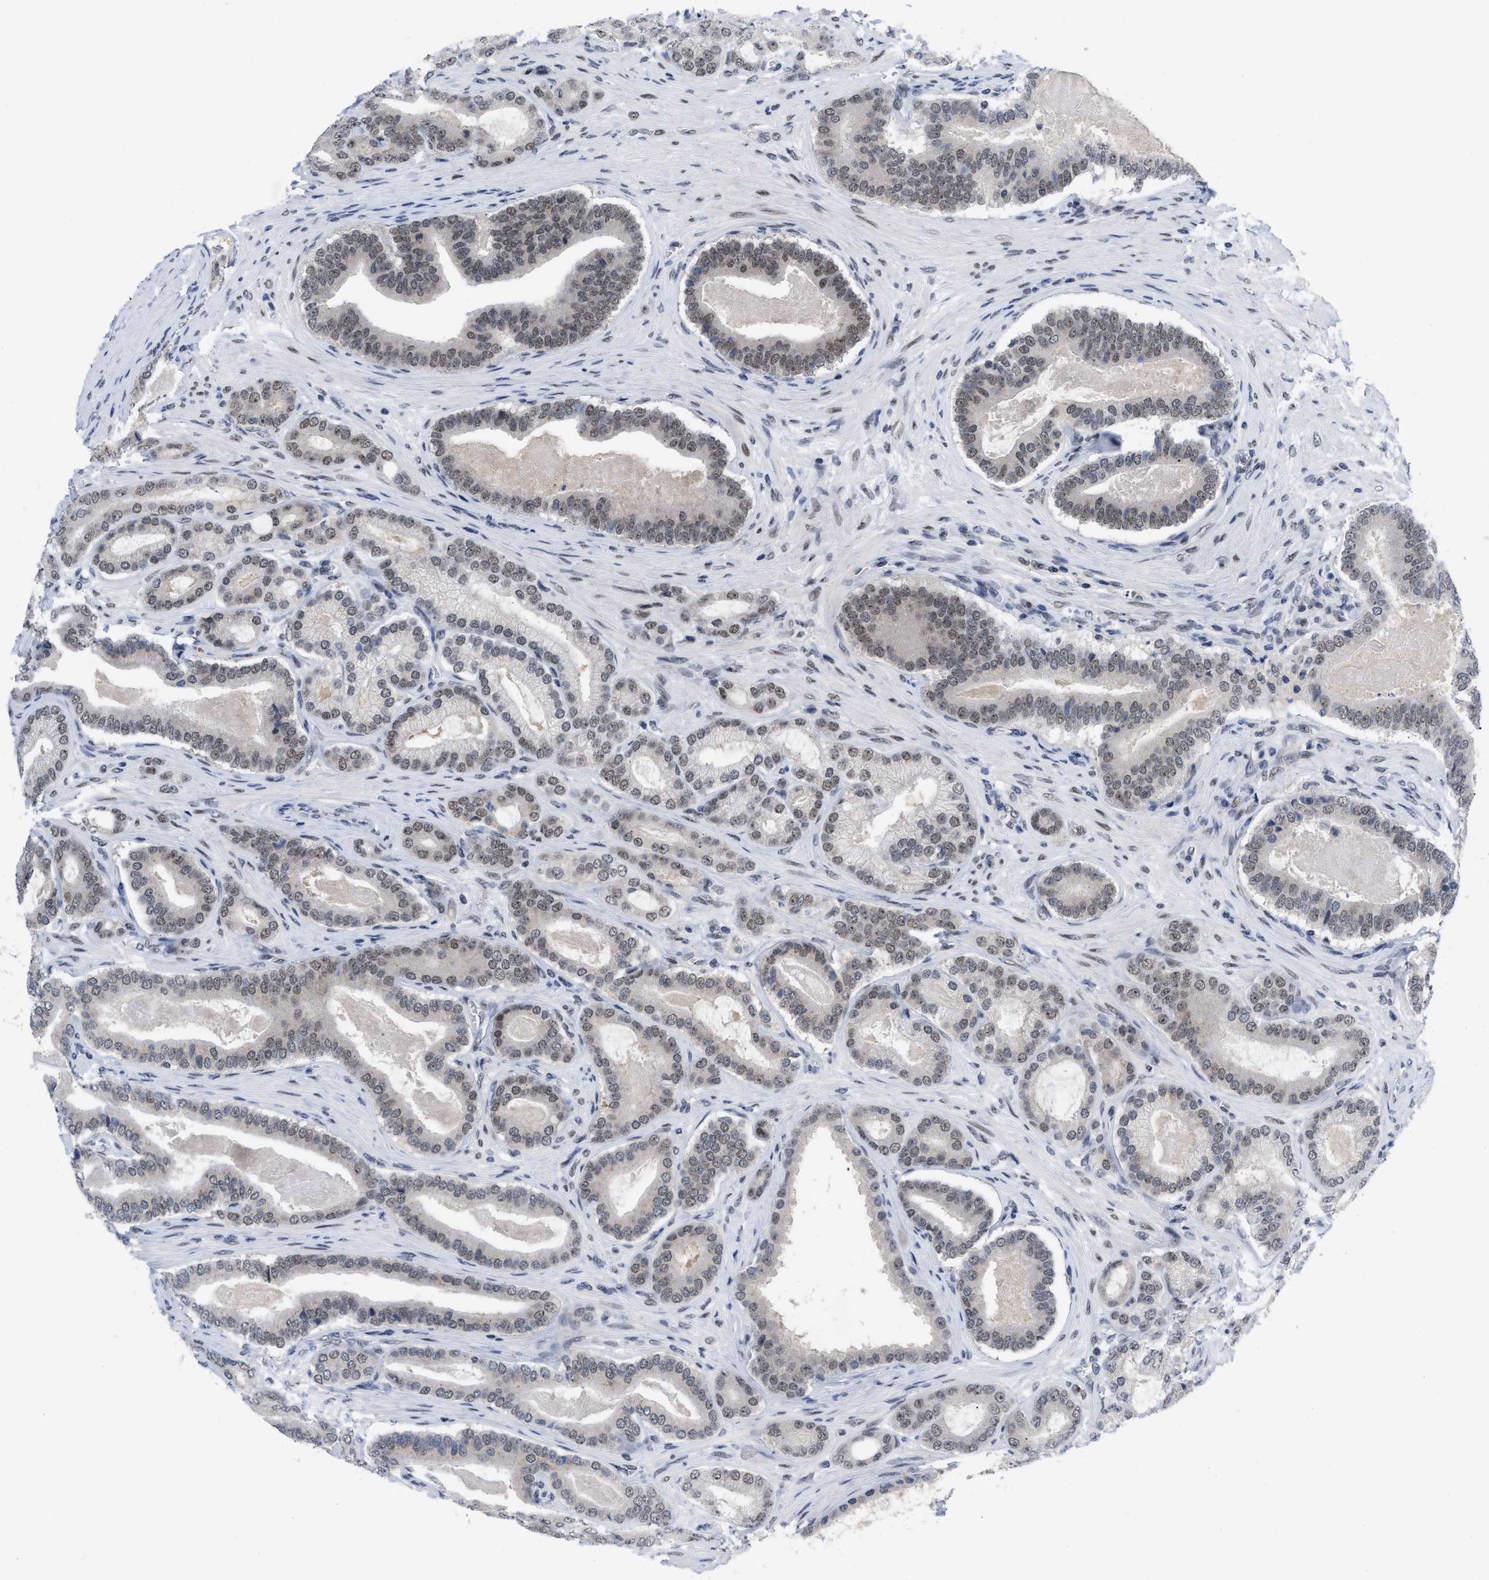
{"staining": {"intensity": "weak", "quantity": "25%-75%", "location": "nuclear"}, "tissue": "prostate cancer", "cell_type": "Tumor cells", "image_type": "cancer", "snomed": [{"axis": "morphology", "description": "Adenocarcinoma, High grade"}, {"axis": "topography", "description": "Prostate"}], "caption": "Tumor cells display weak nuclear expression in about 25%-75% of cells in adenocarcinoma (high-grade) (prostate).", "gene": "ZNF346", "patient": {"sex": "male", "age": 60}}